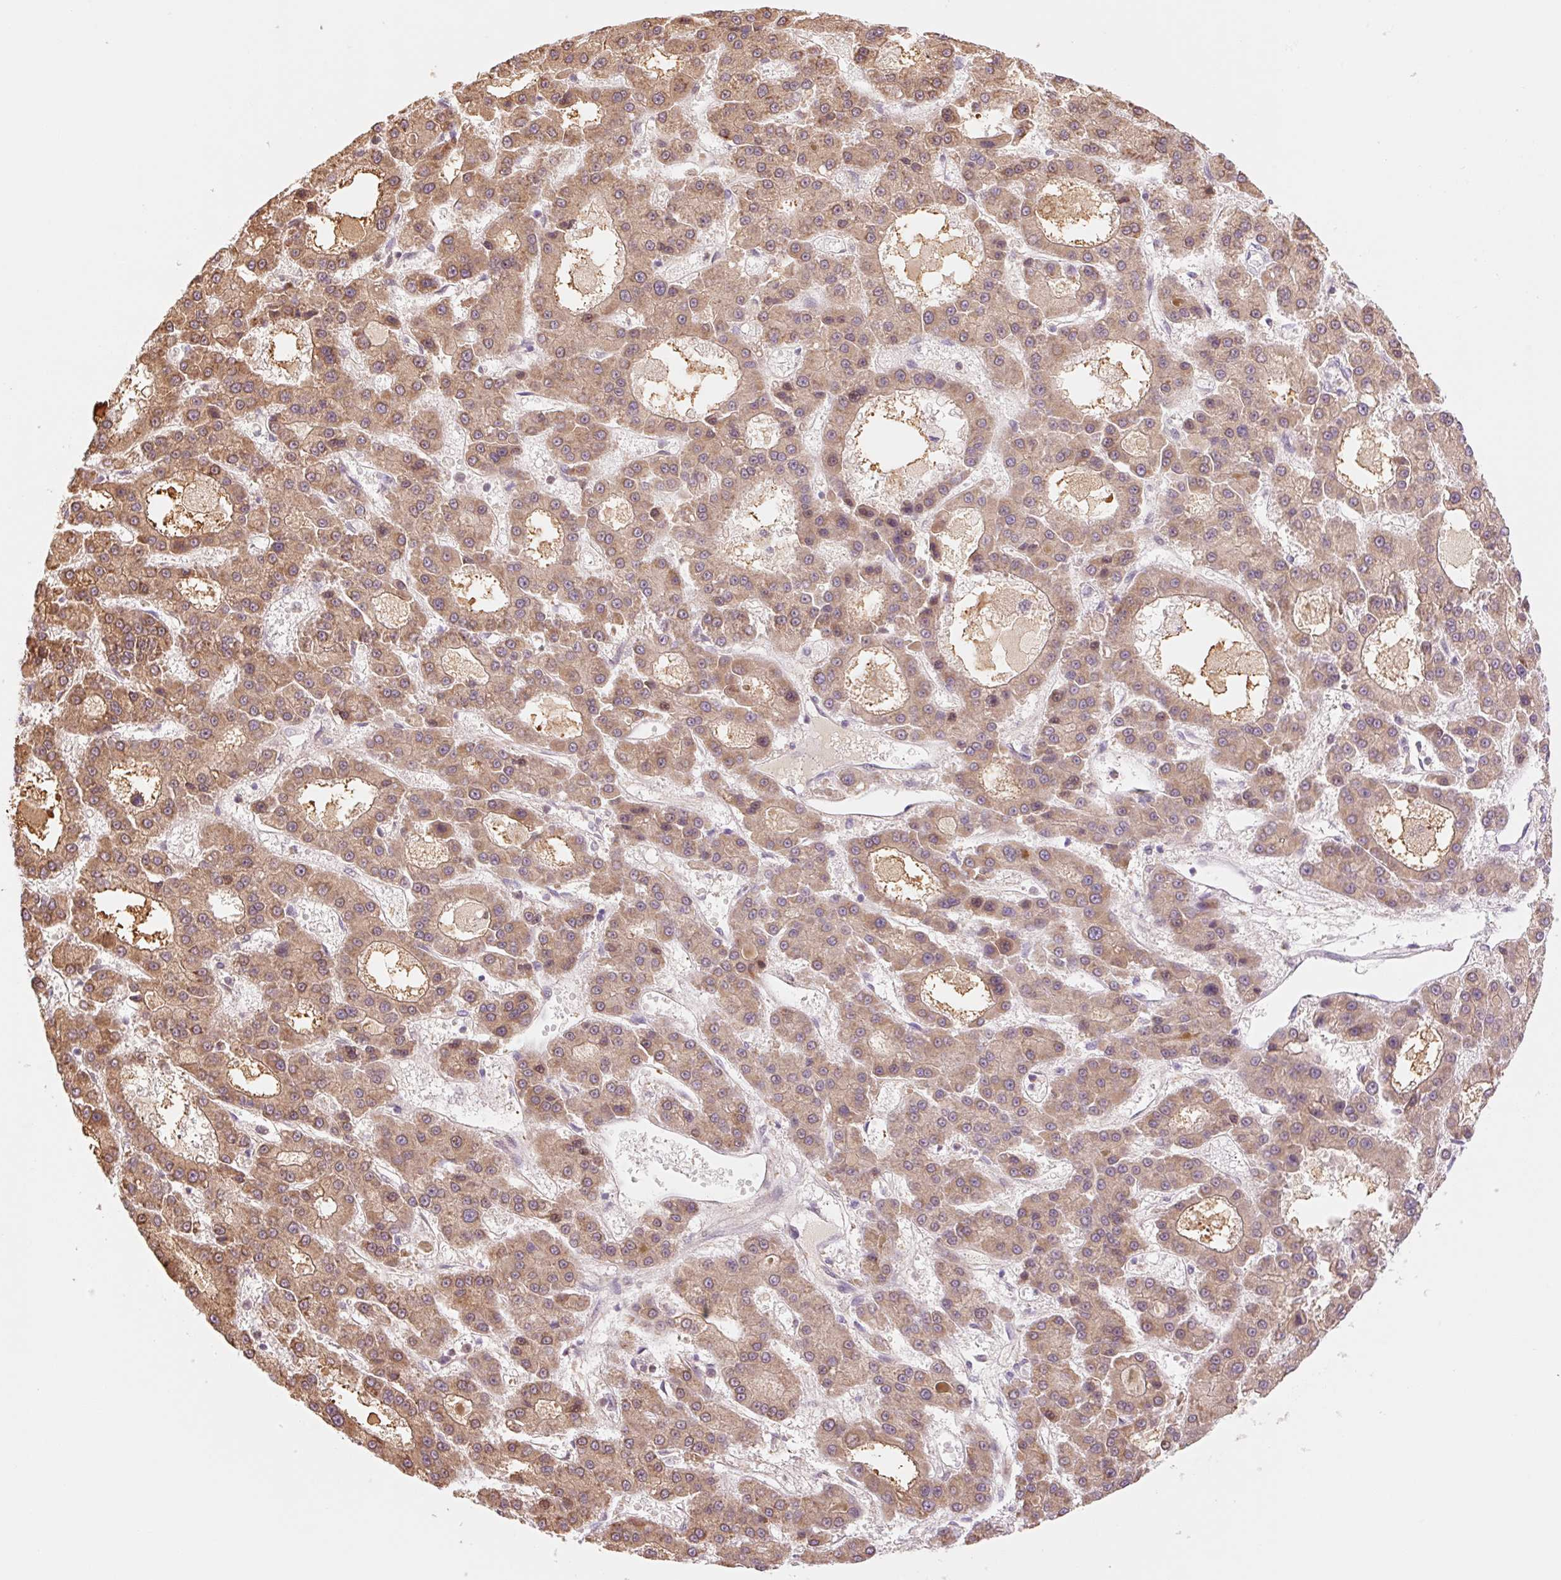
{"staining": {"intensity": "moderate", "quantity": ">75%", "location": "cytoplasmic/membranous"}, "tissue": "liver cancer", "cell_type": "Tumor cells", "image_type": "cancer", "snomed": [{"axis": "morphology", "description": "Carcinoma, Hepatocellular, NOS"}, {"axis": "topography", "description": "Liver"}], "caption": "Liver hepatocellular carcinoma tissue displays moderate cytoplasmic/membranous expression in about >75% of tumor cells", "gene": "HEBP1", "patient": {"sex": "male", "age": 70}}